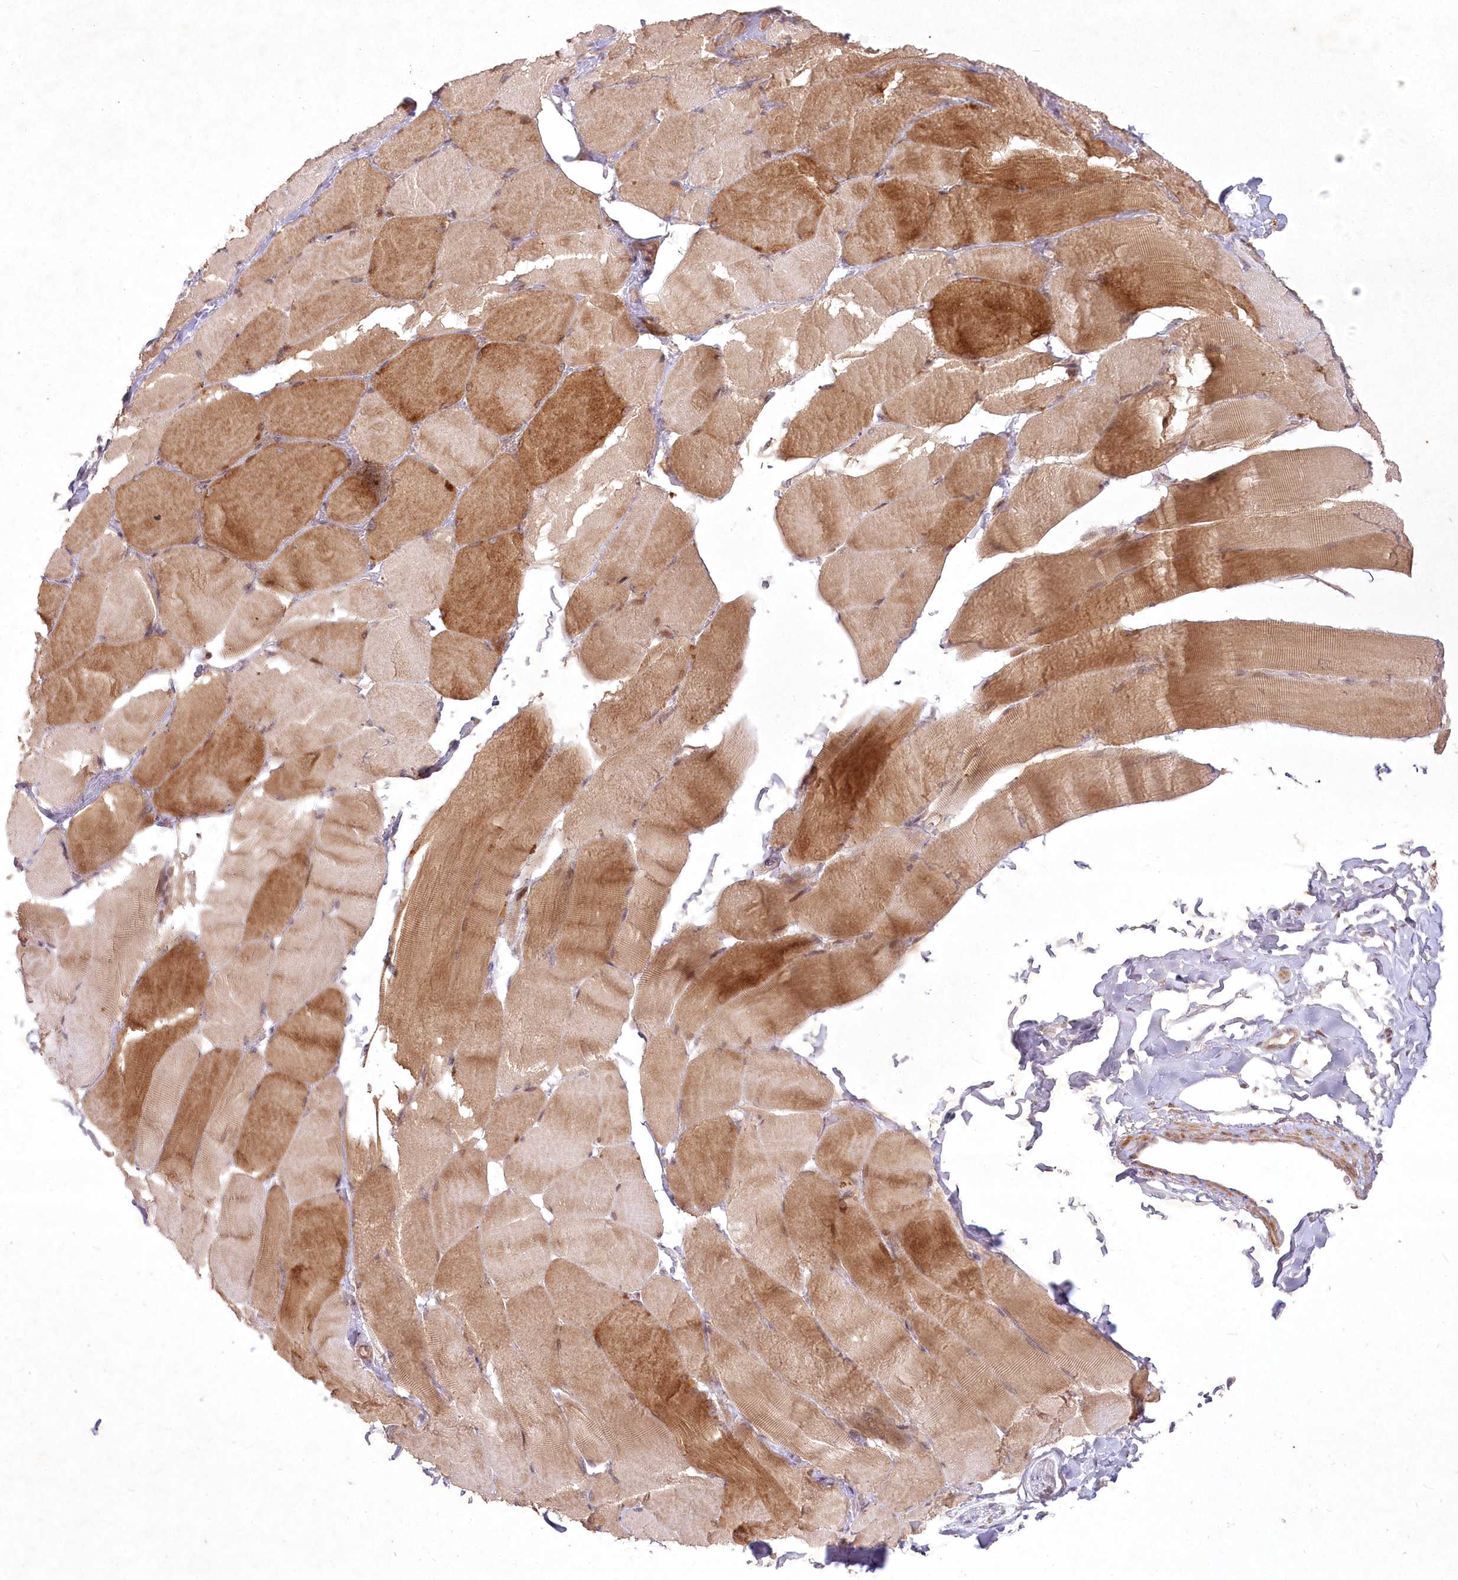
{"staining": {"intensity": "moderate", "quantity": ">75%", "location": "cytoplasmic/membranous"}, "tissue": "skeletal muscle", "cell_type": "Myocytes", "image_type": "normal", "snomed": [{"axis": "morphology", "description": "Normal tissue, NOS"}, {"axis": "topography", "description": "Skin"}, {"axis": "topography", "description": "Skeletal muscle"}], "caption": "Unremarkable skeletal muscle displays moderate cytoplasmic/membranous expression in approximately >75% of myocytes The staining was performed using DAB, with brown indicating positive protein expression. Nuclei are stained blue with hematoxylin..", "gene": "SH2D3A", "patient": {"sex": "male", "age": 83}}